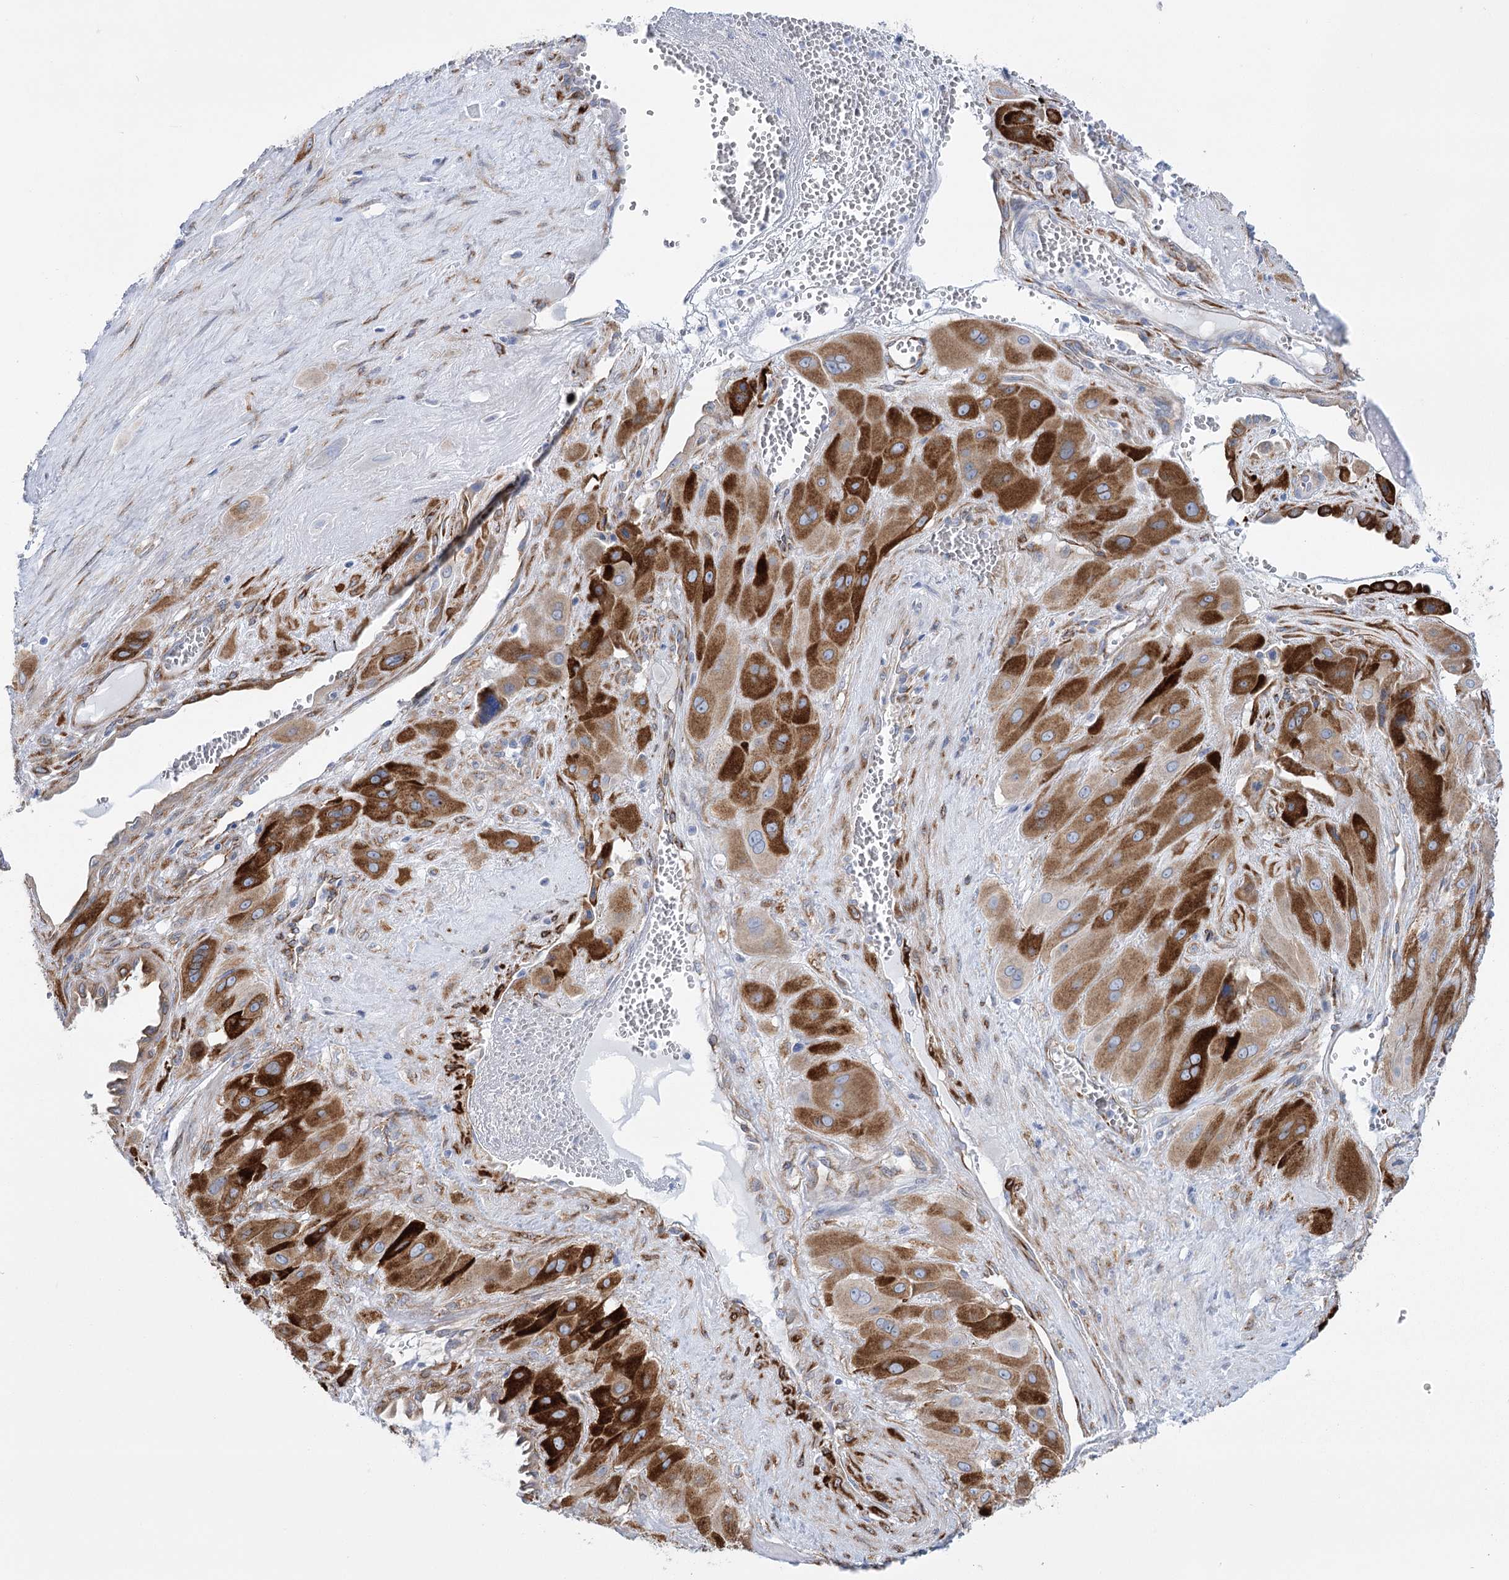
{"staining": {"intensity": "strong", "quantity": ">75%", "location": "cytoplasmic/membranous"}, "tissue": "cervical cancer", "cell_type": "Tumor cells", "image_type": "cancer", "snomed": [{"axis": "morphology", "description": "Squamous cell carcinoma, NOS"}, {"axis": "topography", "description": "Cervix"}], "caption": "A photomicrograph of squamous cell carcinoma (cervical) stained for a protein reveals strong cytoplasmic/membranous brown staining in tumor cells. (IHC, brightfield microscopy, high magnification).", "gene": "YTHDC2", "patient": {"sex": "female", "age": 34}}